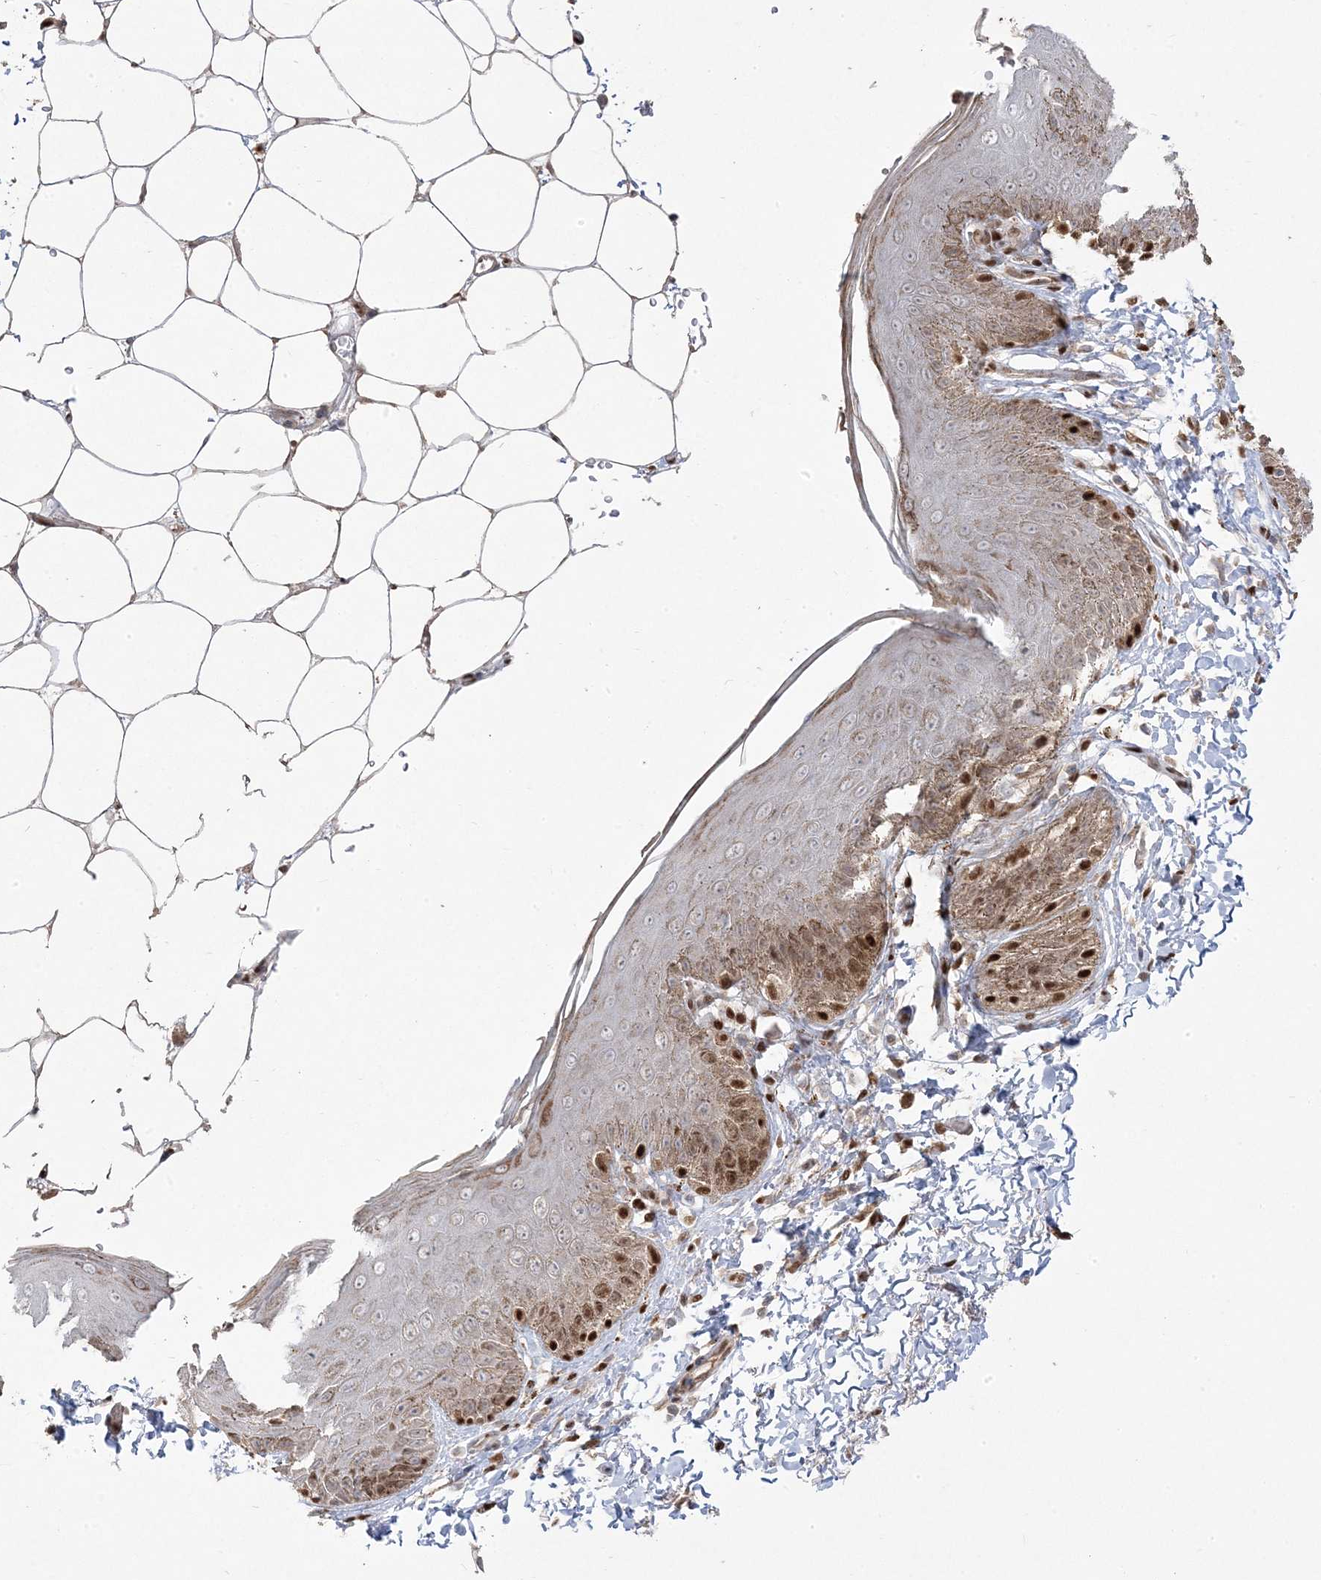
{"staining": {"intensity": "moderate", "quantity": "25%-75%", "location": "cytoplasmic/membranous,nuclear"}, "tissue": "skin", "cell_type": "Epidermal cells", "image_type": "normal", "snomed": [{"axis": "morphology", "description": "Normal tissue, NOS"}, {"axis": "topography", "description": "Anal"}], "caption": "Skin stained with a brown dye exhibits moderate cytoplasmic/membranous,nuclear positive expression in about 25%-75% of epidermal cells.", "gene": "PPOX", "patient": {"sex": "male", "age": 44}}